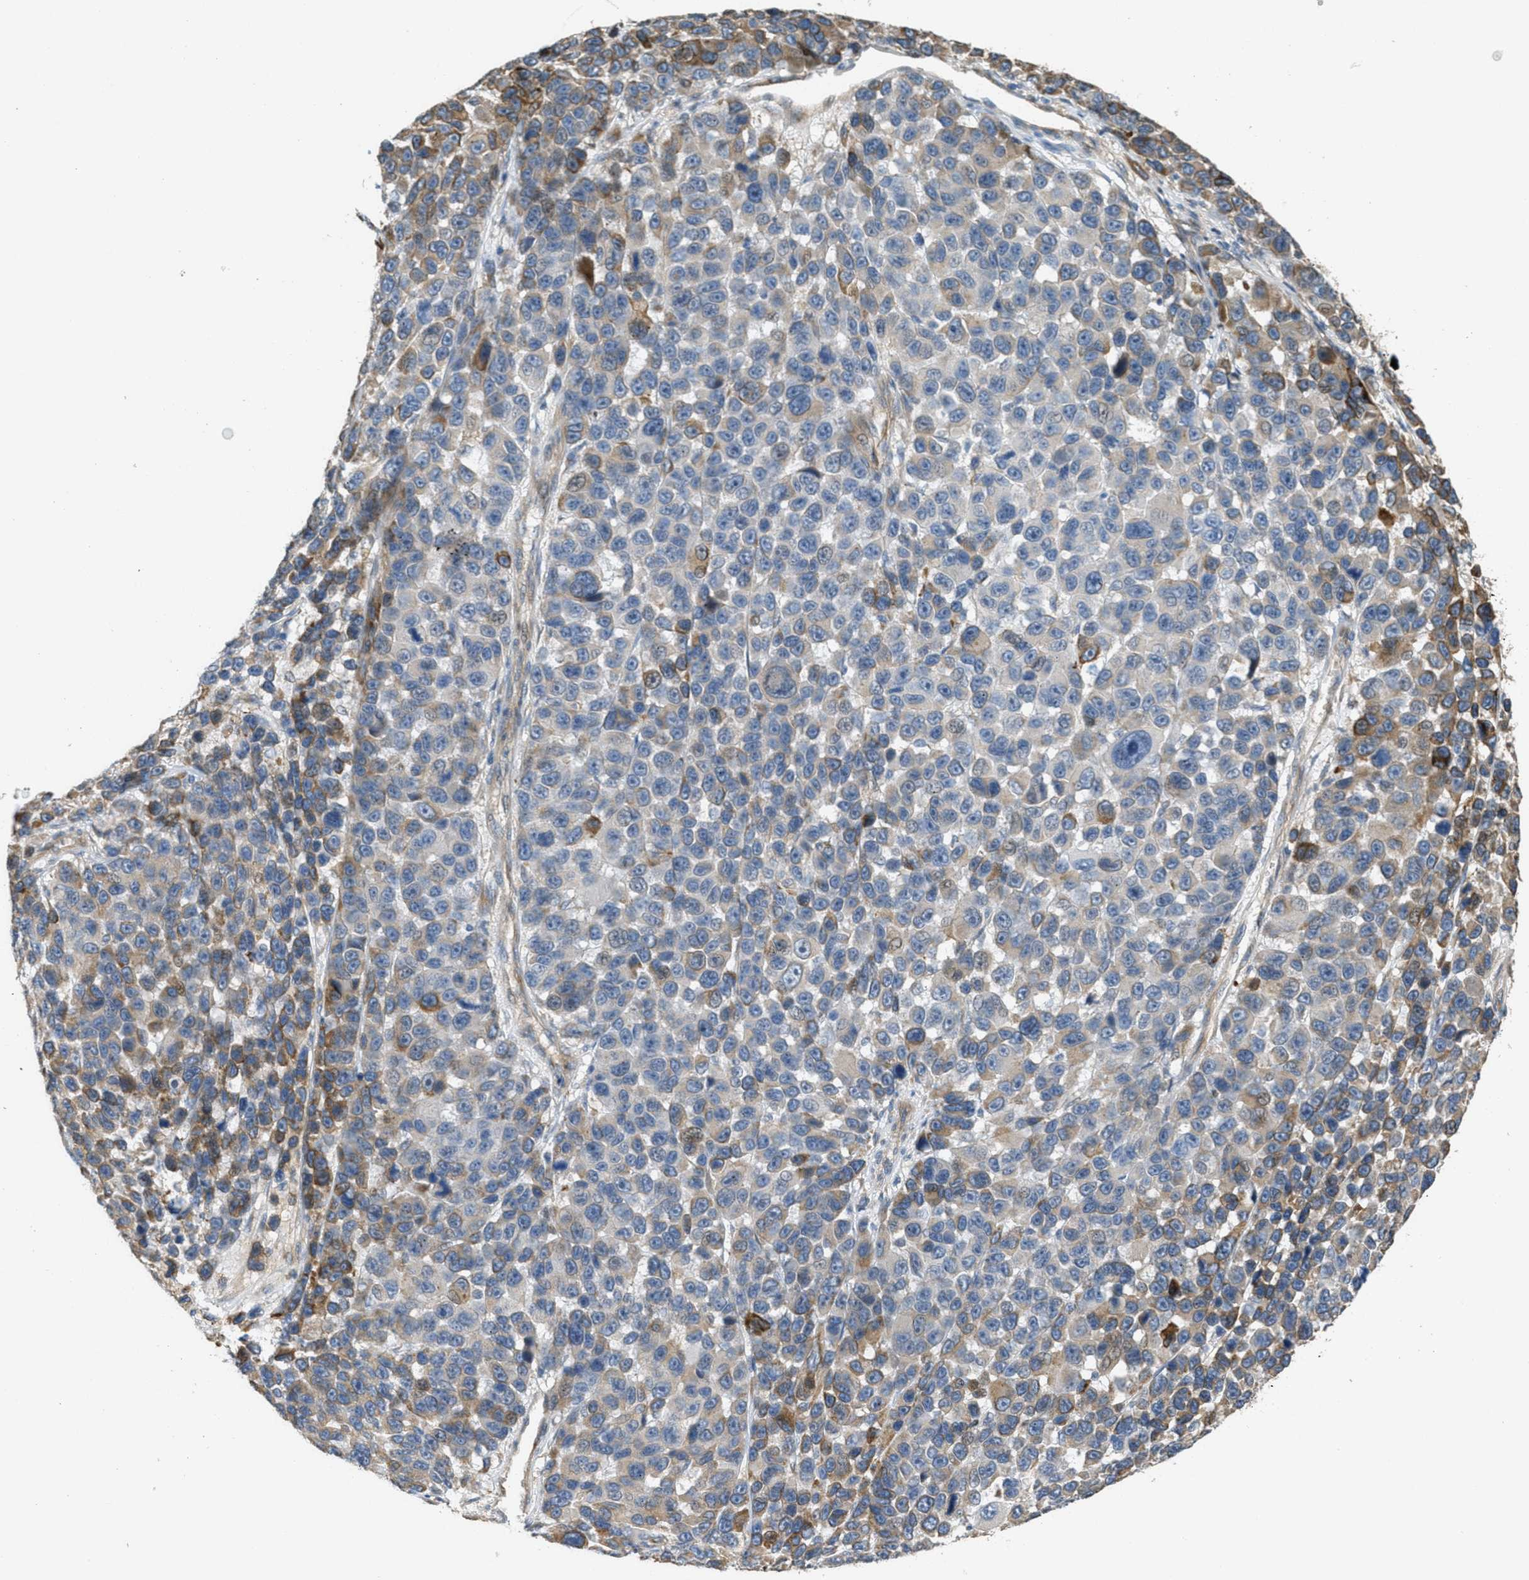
{"staining": {"intensity": "moderate", "quantity": "25%-75%", "location": "cytoplasmic/membranous"}, "tissue": "melanoma", "cell_type": "Tumor cells", "image_type": "cancer", "snomed": [{"axis": "morphology", "description": "Malignant melanoma, NOS"}, {"axis": "topography", "description": "Skin"}], "caption": "Malignant melanoma stained for a protein (brown) reveals moderate cytoplasmic/membranous positive expression in about 25%-75% of tumor cells.", "gene": "ADCY5", "patient": {"sex": "male", "age": 53}}